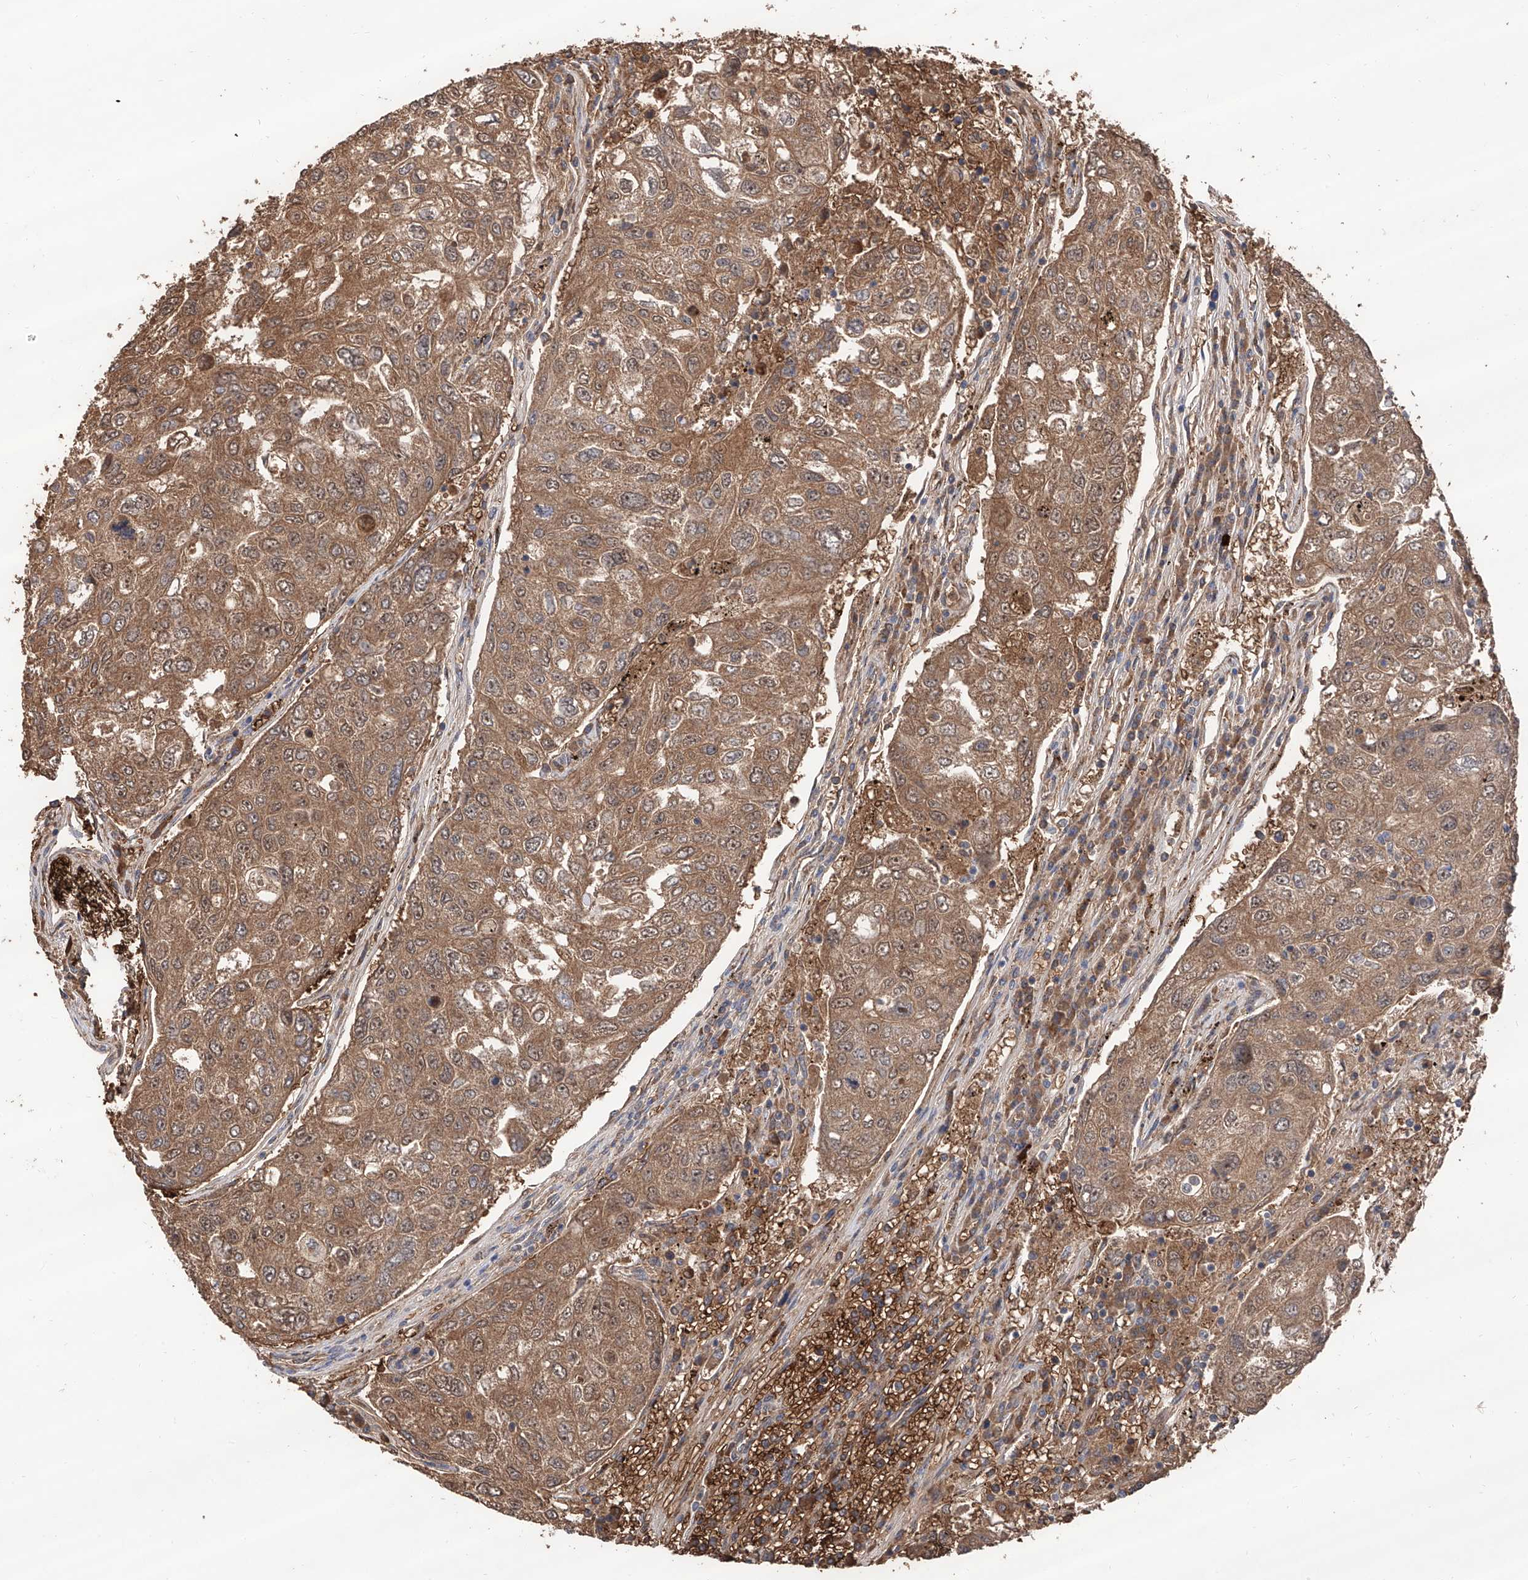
{"staining": {"intensity": "moderate", "quantity": ">75%", "location": "cytoplasmic/membranous"}, "tissue": "urothelial cancer", "cell_type": "Tumor cells", "image_type": "cancer", "snomed": [{"axis": "morphology", "description": "Urothelial carcinoma, High grade"}, {"axis": "topography", "description": "Lymph node"}, {"axis": "topography", "description": "Urinary bladder"}], "caption": "A medium amount of moderate cytoplasmic/membranous expression is seen in about >75% of tumor cells in high-grade urothelial carcinoma tissue.", "gene": "EDN1", "patient": {"sex": "male", "age": 51}}